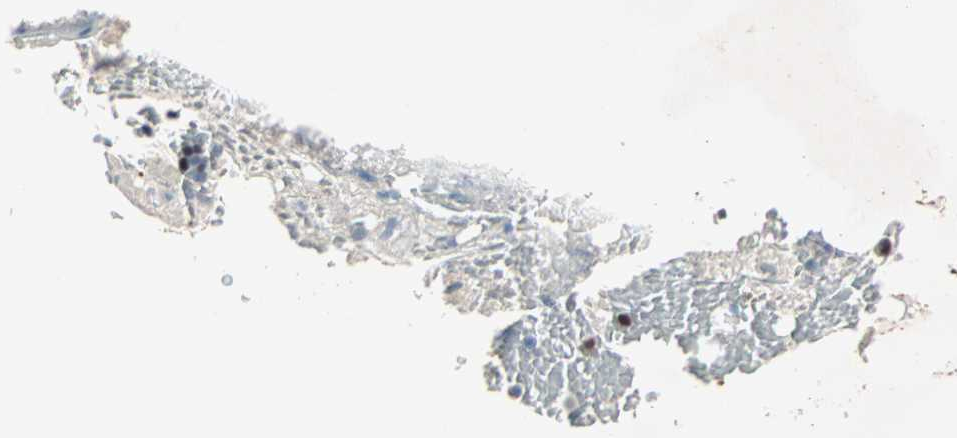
{"staining": {"intensity": "strong", "quantity": "<25%", "location": "nuclear"}, "tissue": "bone marrow", "cell_type": "Hematopoietic cells", "image_type": "normal", "snomed": [{"axis": "morphology", "description": "Normal tissue, NOS"}, {"axis": "topography", "description": "Bone marrow"}], "caption": "This is an image of IHC staining of normal bone marrow, which shows strong expression in the nuclear of hematopoietic cells.", "gene": "CCNE2", "patient": {"sex": "female", "age": 73}}